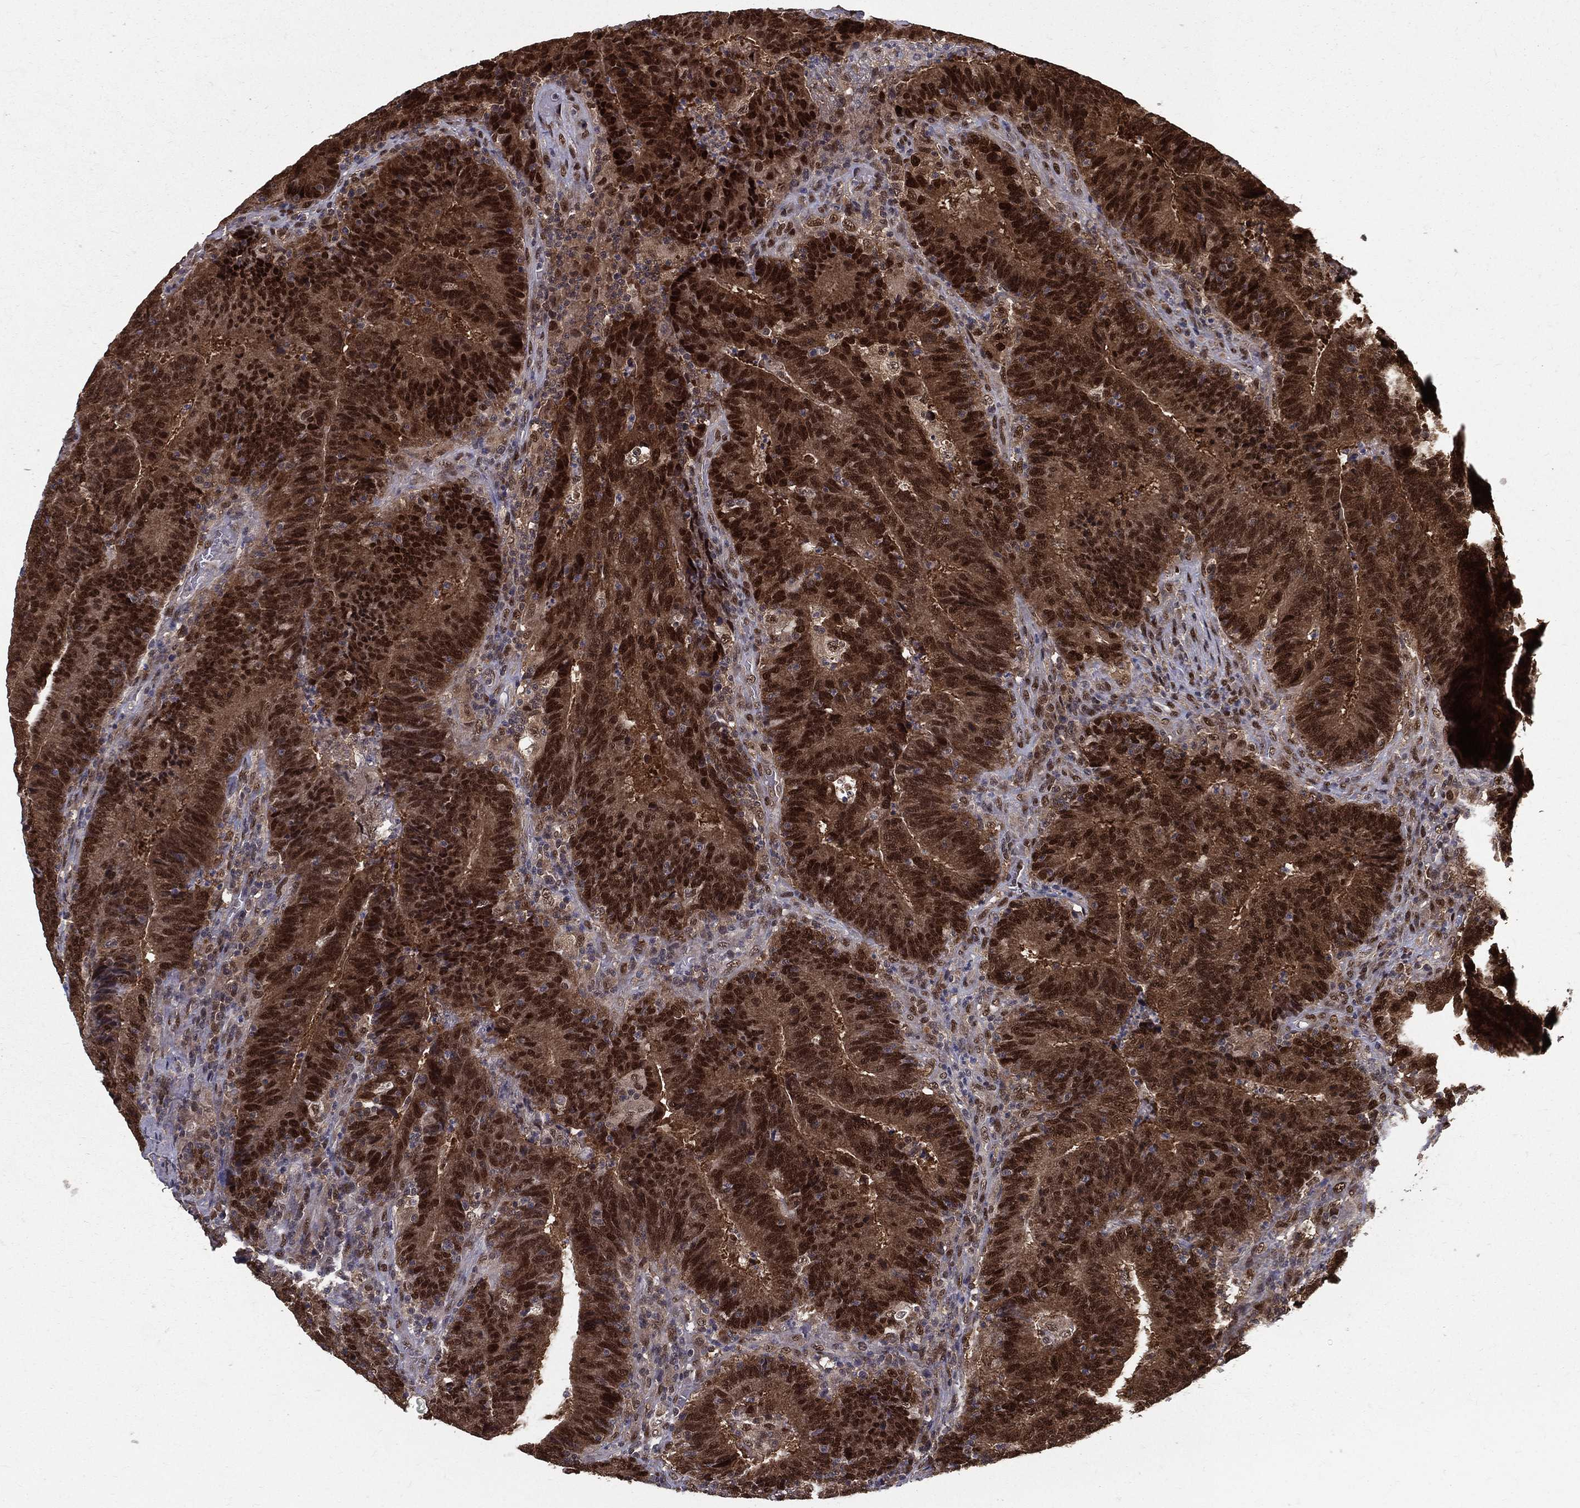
{"staining": {"intensity": "strong", "quantity": ">75%", "location": "cytoplasmic/membranous,nuclear"}, "tissue": "colorectal cancer", "cell_type": "Tumor cells", "image_type": "cancer", "snomed": [{"axis": "morphology", "description": "Adenocarcinoma, NOS"}, {"axis": "topography", "description": "Colon"}], "caption": "Colorectal cancer stained with a protein marker exhibits strong staining in tumor cells.", "gene": "CARM1", "patient": {"sex": "female", "age": 75}}